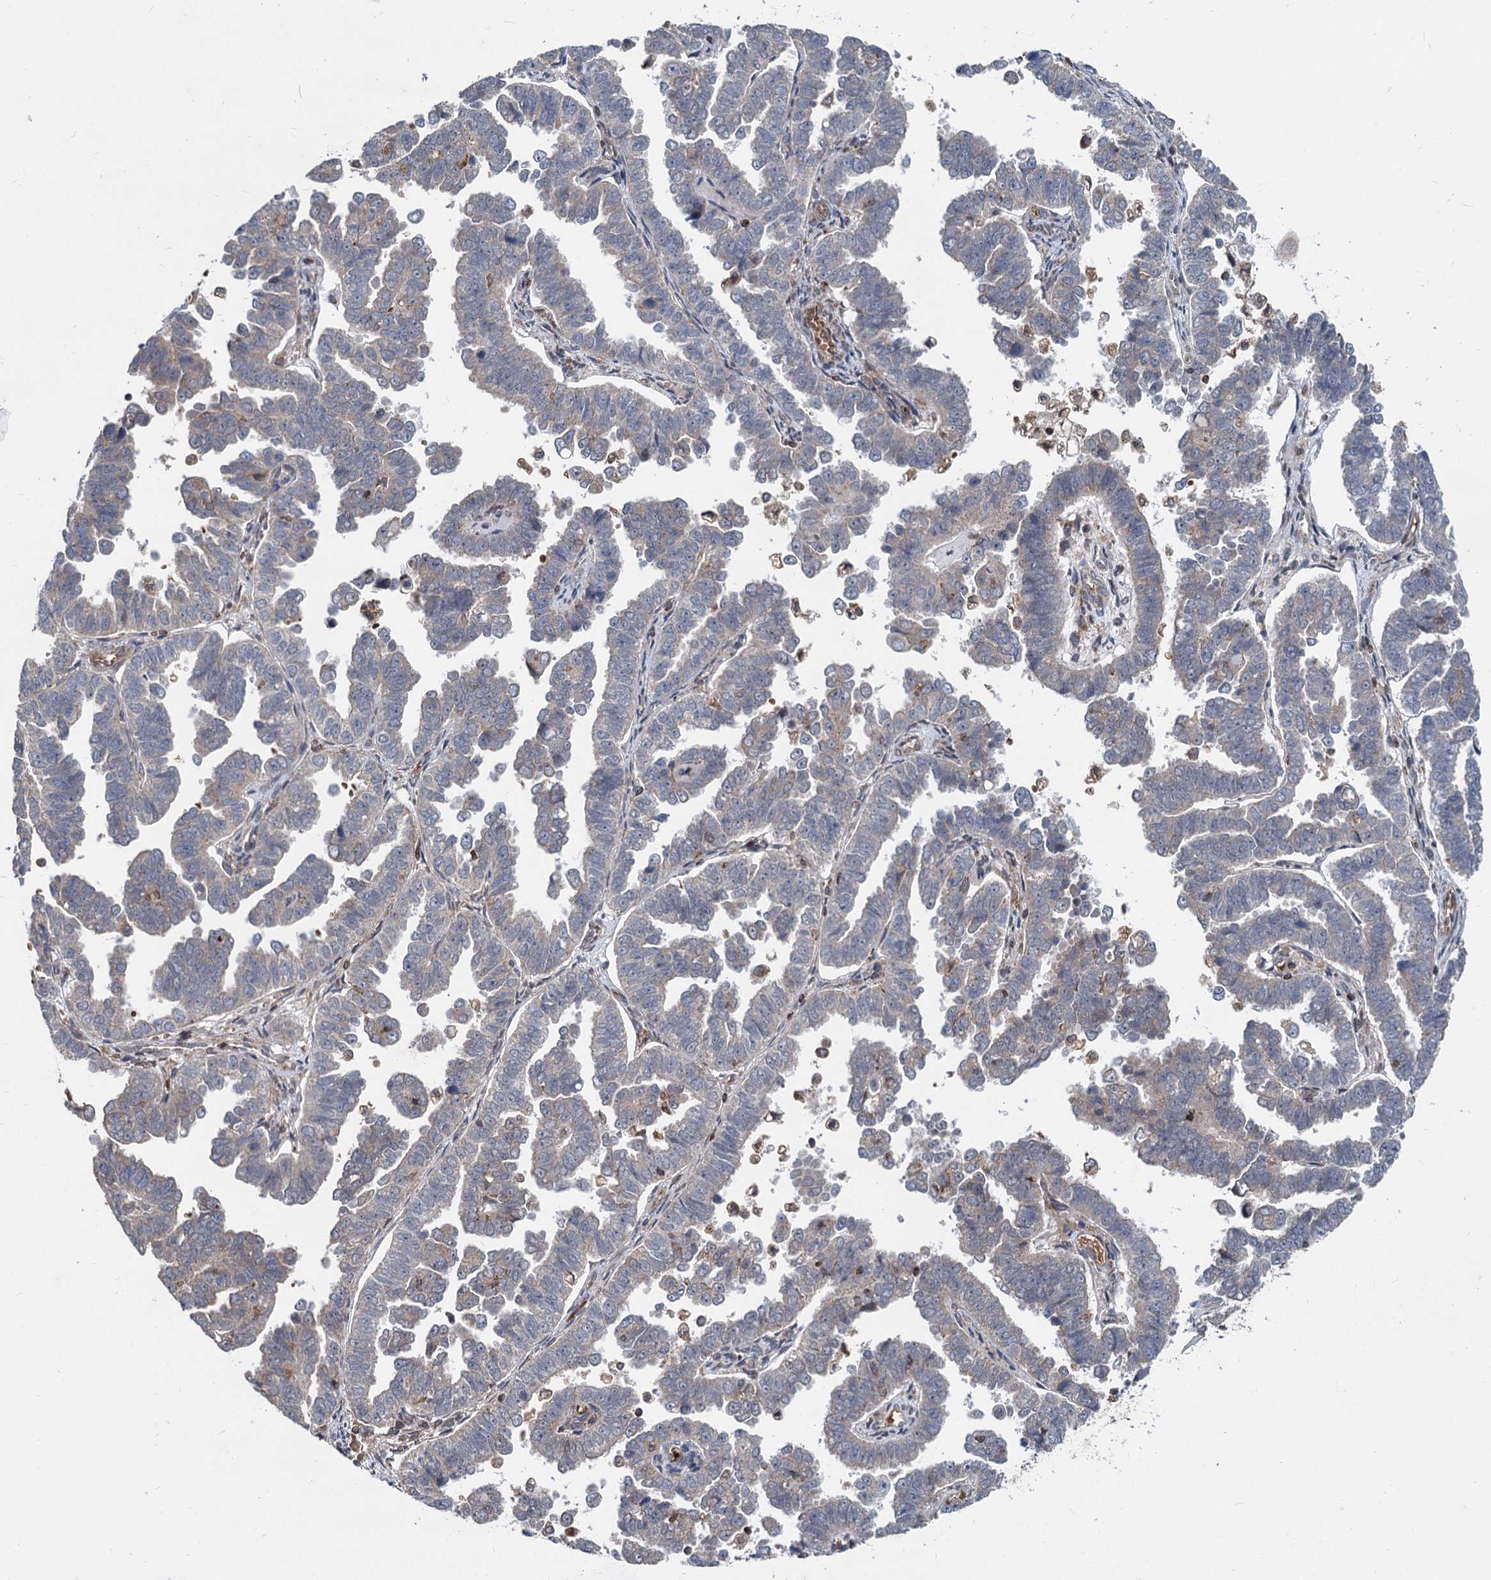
{"staining": {"intensity": "negative", "quantity": "none", "location": "none"}, "tissue": "endometrial cancer", "cell_type": "Tumor cells", "image_type": "cancer", "snomed": [{"axis": "morphology", "description": "Adenocarcinoma, NOS"}, {"axis": "topography", "description": "Endometrium"}], "caption": "This is an IHC image of human adenocarcinoma (endometrial). There is no positivity in tumor cells.", "gene": "STIM1", "patient": {"sex": "female", "age": 75}}